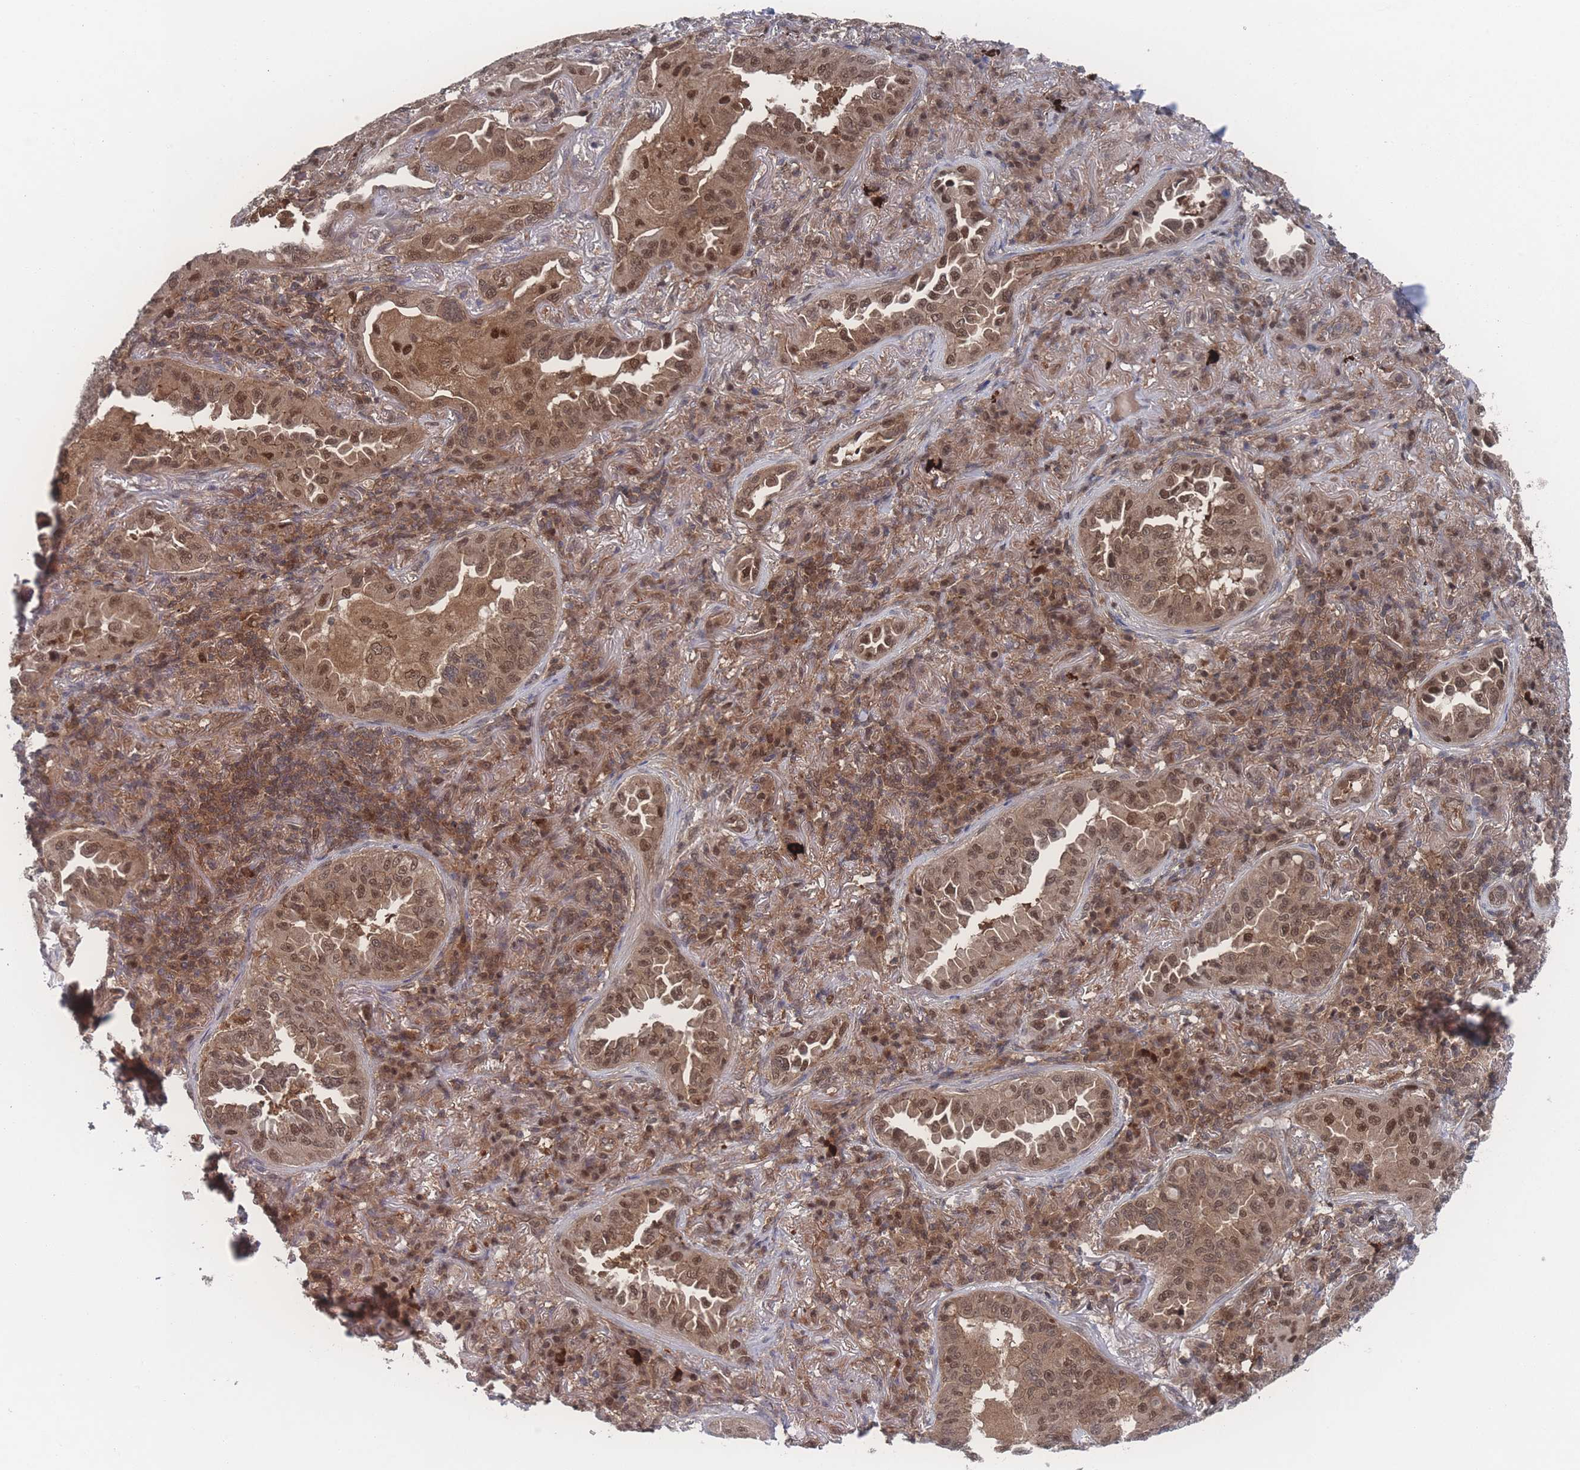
{"staining": {"intensity": "moderate", "quantity": ">75%", "location": "cytoplasmic/membranous,nuclear"}, "tissue": "lung cancer", "cell_type": "Tumor cells", "image_type": "cancer", "snomed": [{"axis": "morphology", "description": "Adenocarcinoma, NOS"}, {"axis": "topography", "description": "Lung"}], "caption": "An image of lung adenocarcinoma stained for a protein exhibits moderate cytoplasmic/membranous and nuclear brown staining in tumor cells.", "gene": "PSMA1", "patient": {"sex": "female", "age": 69}}